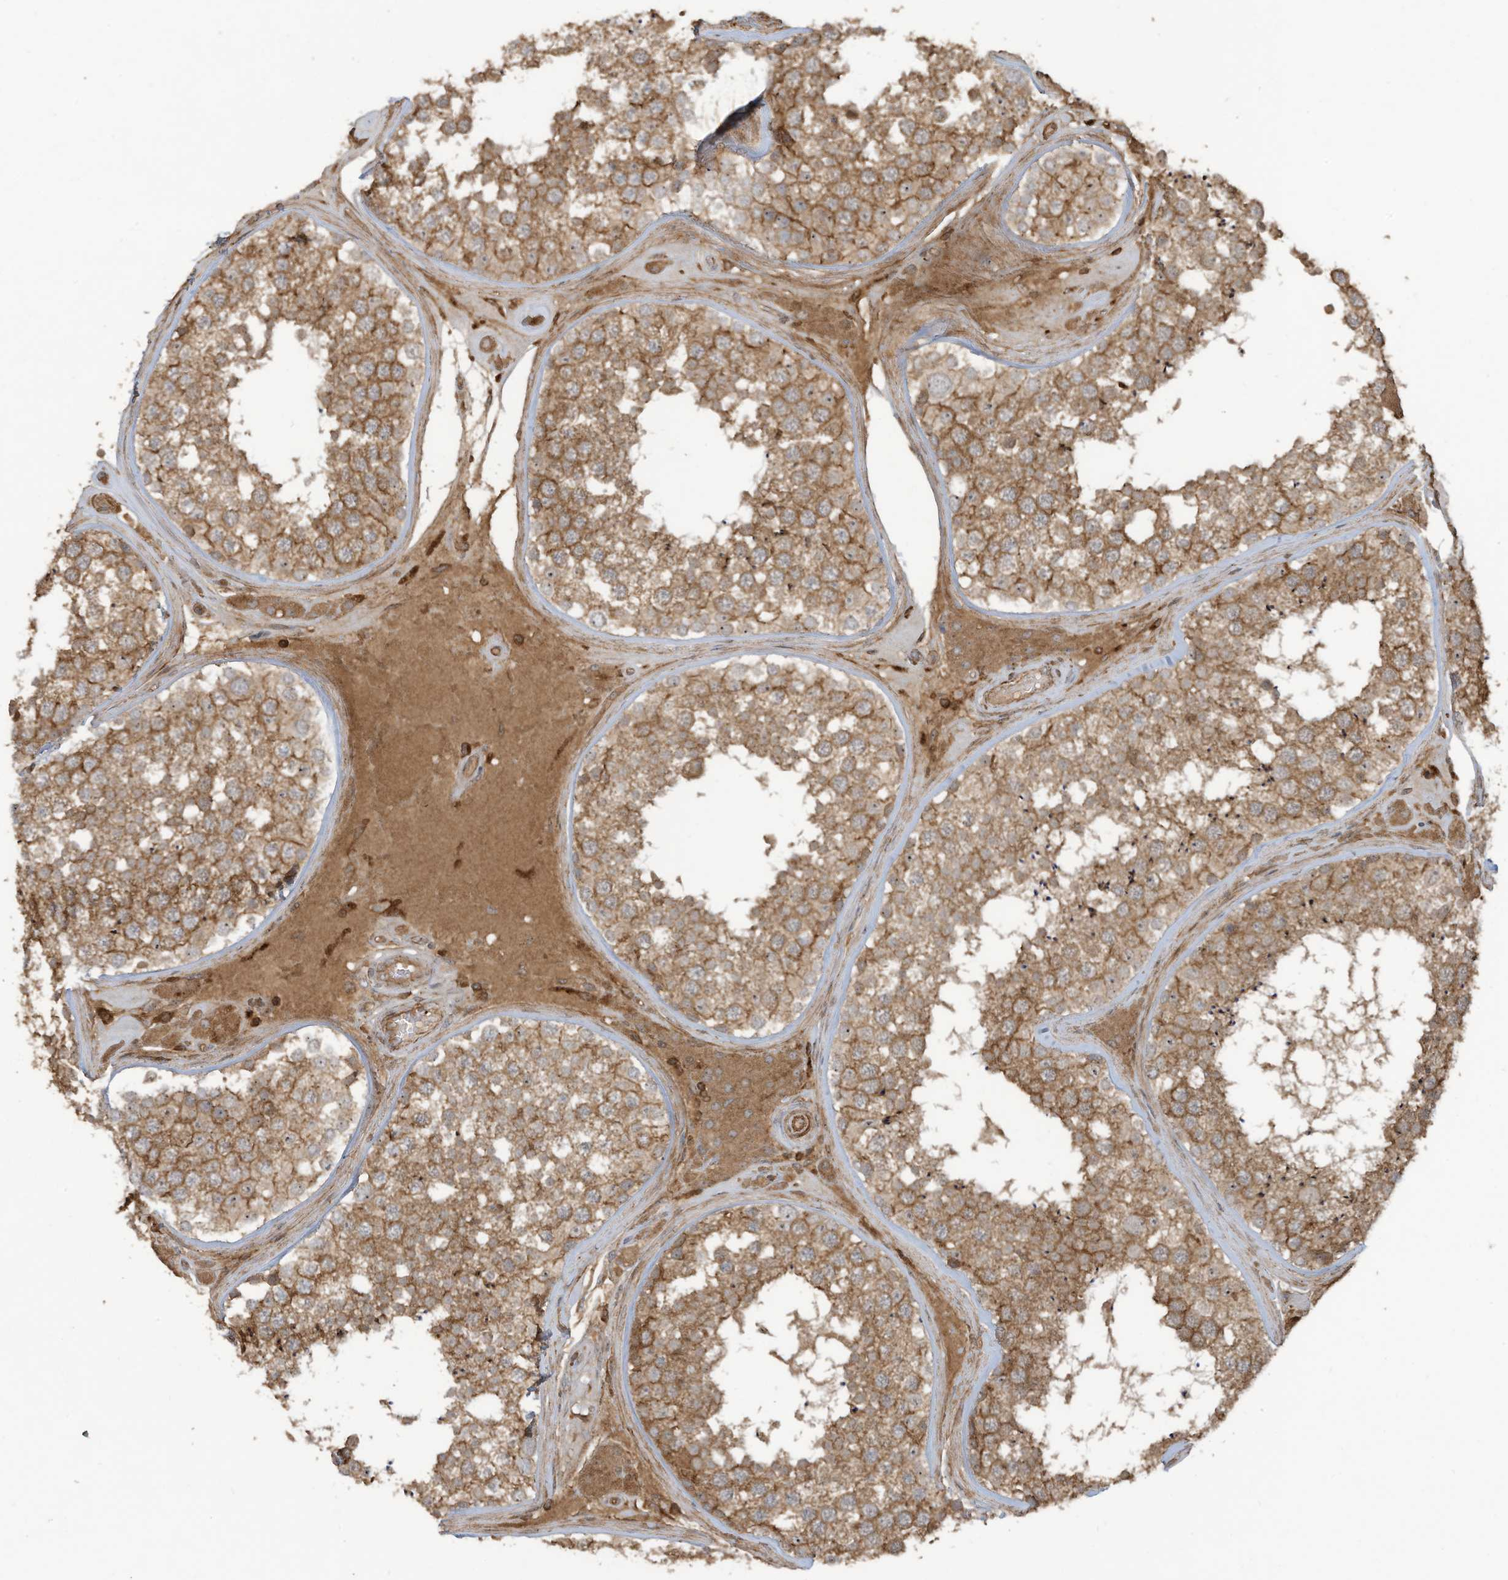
{"staining": {"intensity": "moderate", "quantity": ">75%", "location": "cytoplasmic/membranous"}, "tissue": "testis", "cell_type": "Cells in seminiferous ducts", "image_type": "normal", "snomed": [{"axis": "morphology", "description": "Normal tissue, NOS"}, {"axis": "topography", "description": "Testis"}], "caption": "Immunohistochemical staining of unremarkable human testis displays medium levels of moderate cytoplasmic/membranous staining in approximately >75% of cells in seminiferous ducts. (DAB (3,3'-diaminobenzidine) IHC, brown staining for protein, blue staining for nuclei).", "gene": "DDIT4", "patient": {"sex": "male", "age": 46}}